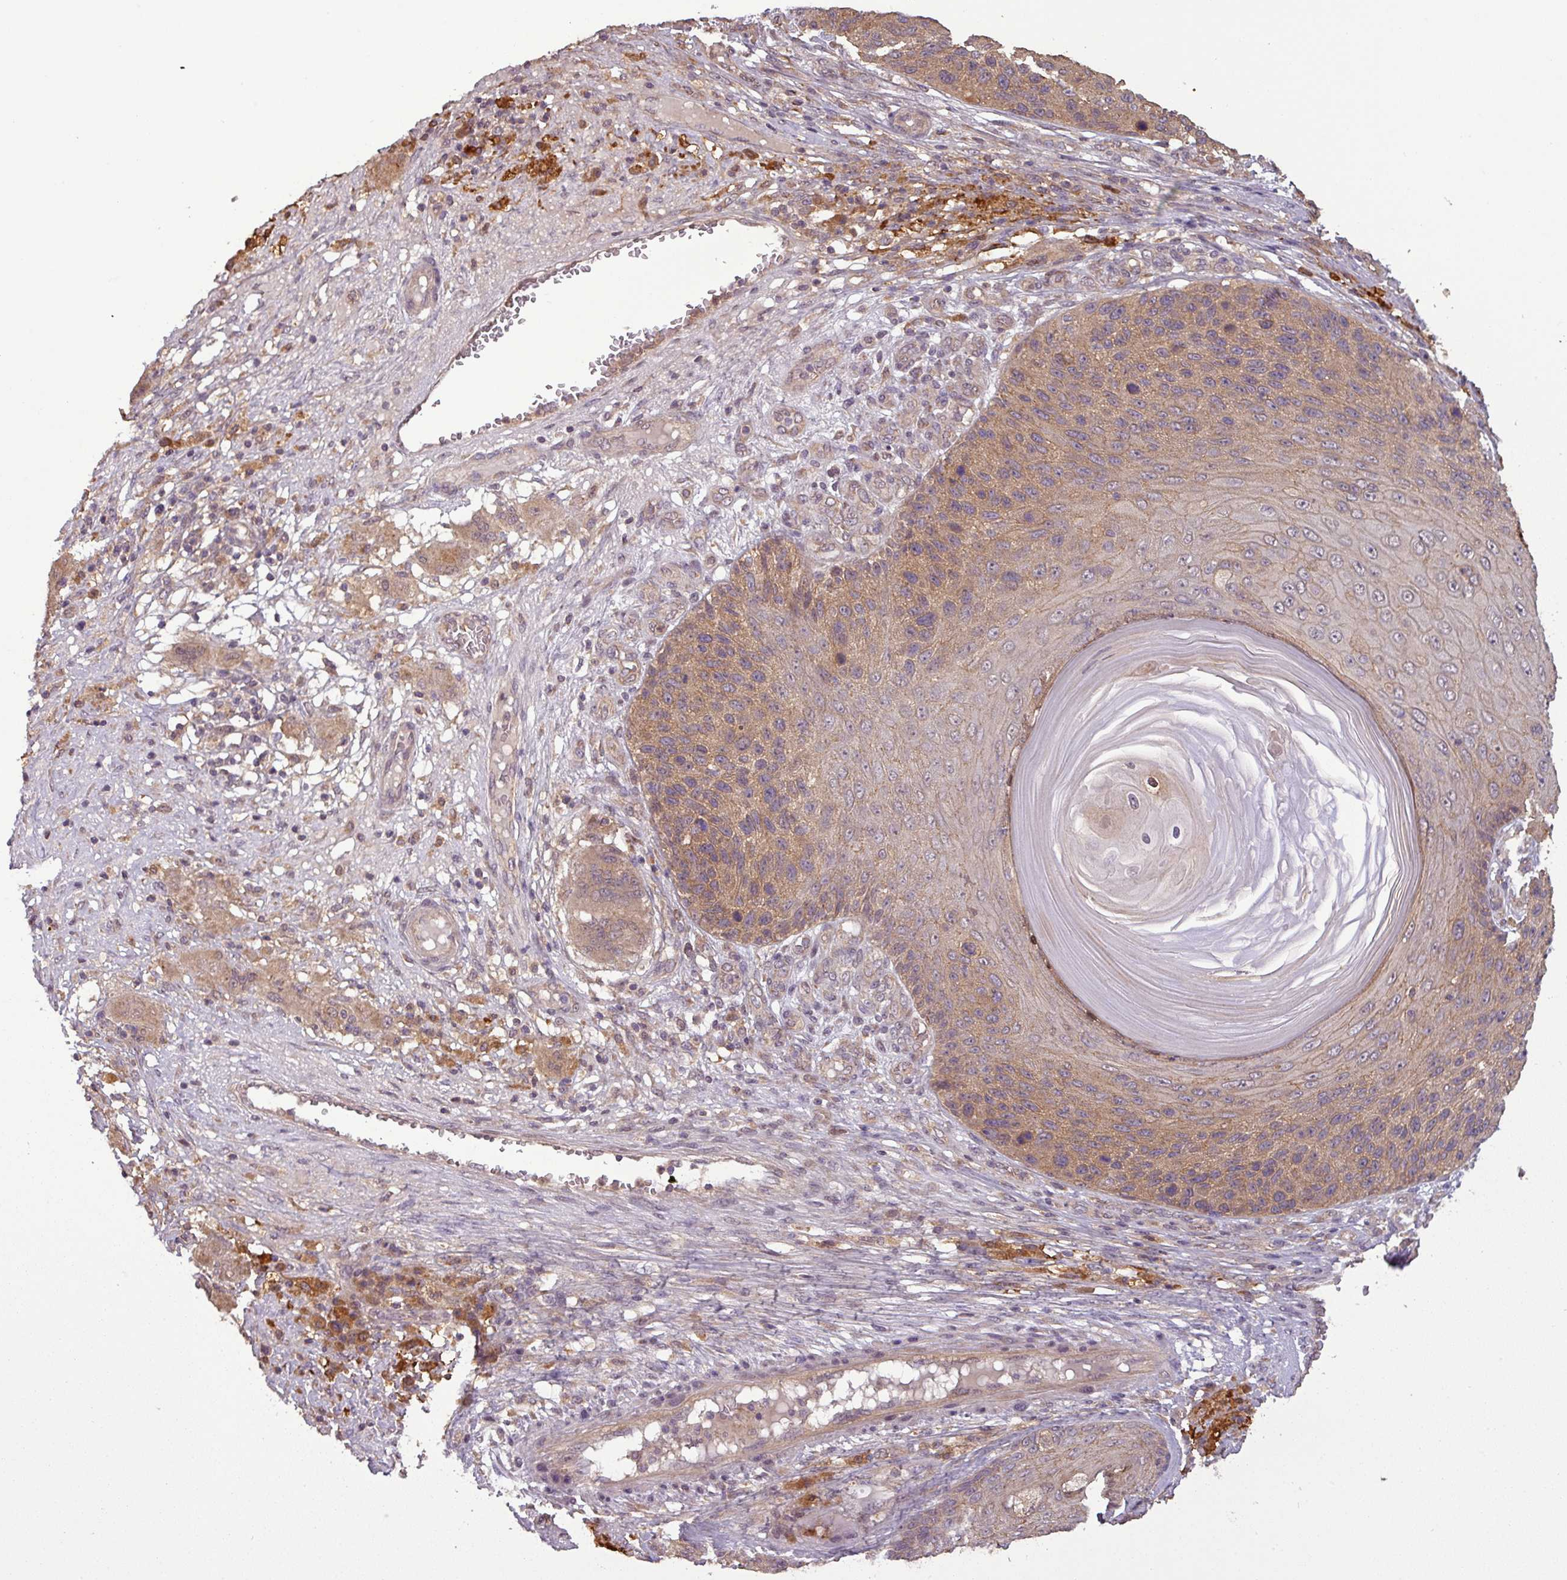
{"staining": {"intensity": "weak", "quantity": ">75%", "location": "cytoplasmic/membranous"}, "tissue": "skin cancer", "cell_type": "Tumor cells", "image_type": "cancer", "snomed": [{"axis": "morphology", "description": "Squamous cell carcinoma, NOS"}, {"axis": "topography", "description": "Skin"}], "caption": "Protein expression analysis of skin cancer demonstrates weak cytoplasmic/membranous expression in about >75% of tumor cells.", "gene": "NT5C3A", "patient": {"sex": "female", "age": 88}}